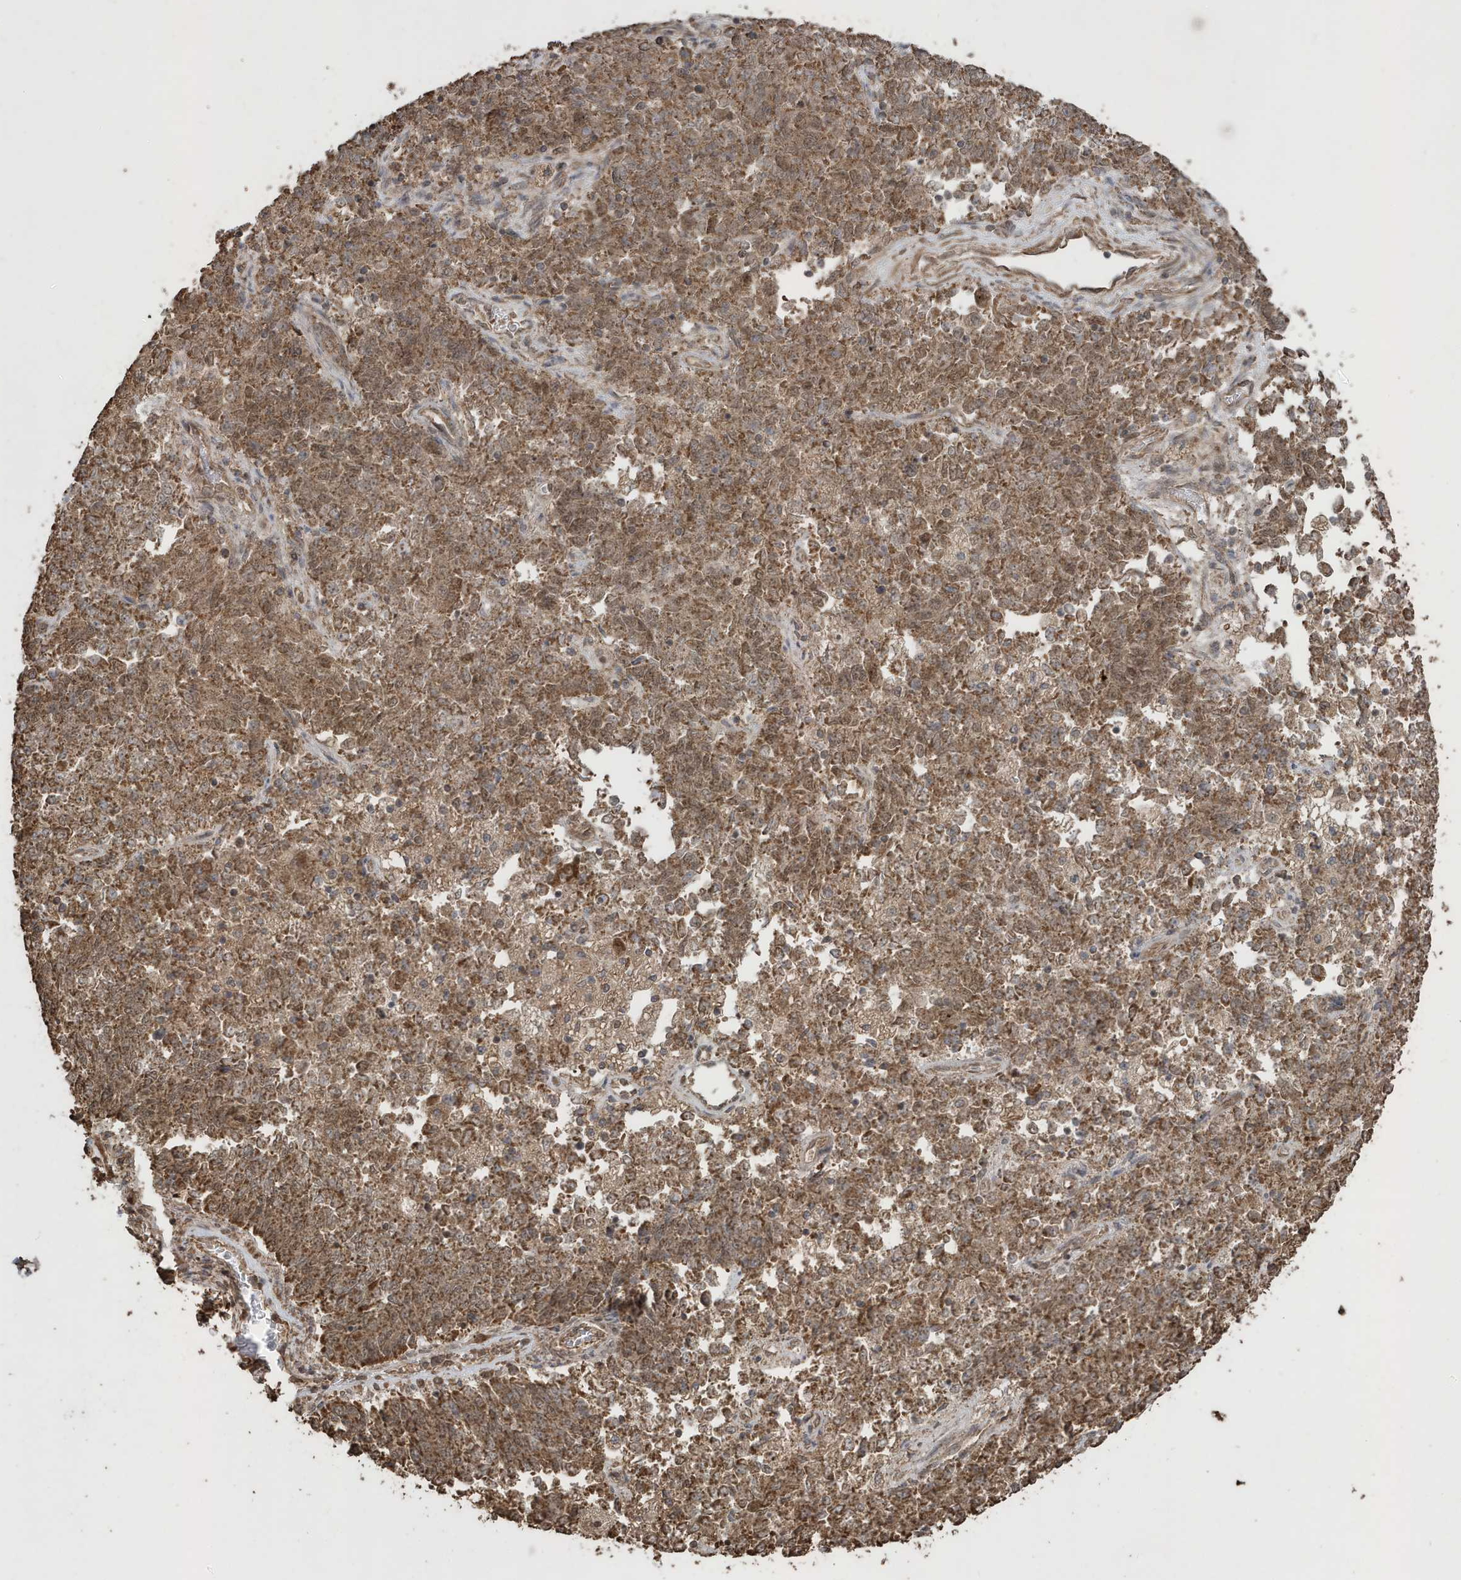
{"staining": {"intensity": "moderate", "quantity": ">75%", "location": "cytoplasmic/membranous"}, "tissue": "endometrial cancer", "cell_type": "Tumor cells", "image_type": "cancer", "snomed": [{"axis": "morphology", "description": "Adenocarcinoma, NOS"}, {"axis": "topography", "description": "Endometrium"}], "caption": "Human adenocarcinoma (endometrial) stained with a brown dye shows moderate cytoplasmic/membranous positive positivity in about >75% of tumor cells.", "gene": "PAXBP1", "patient": {"sex": "female", "age": 80}}